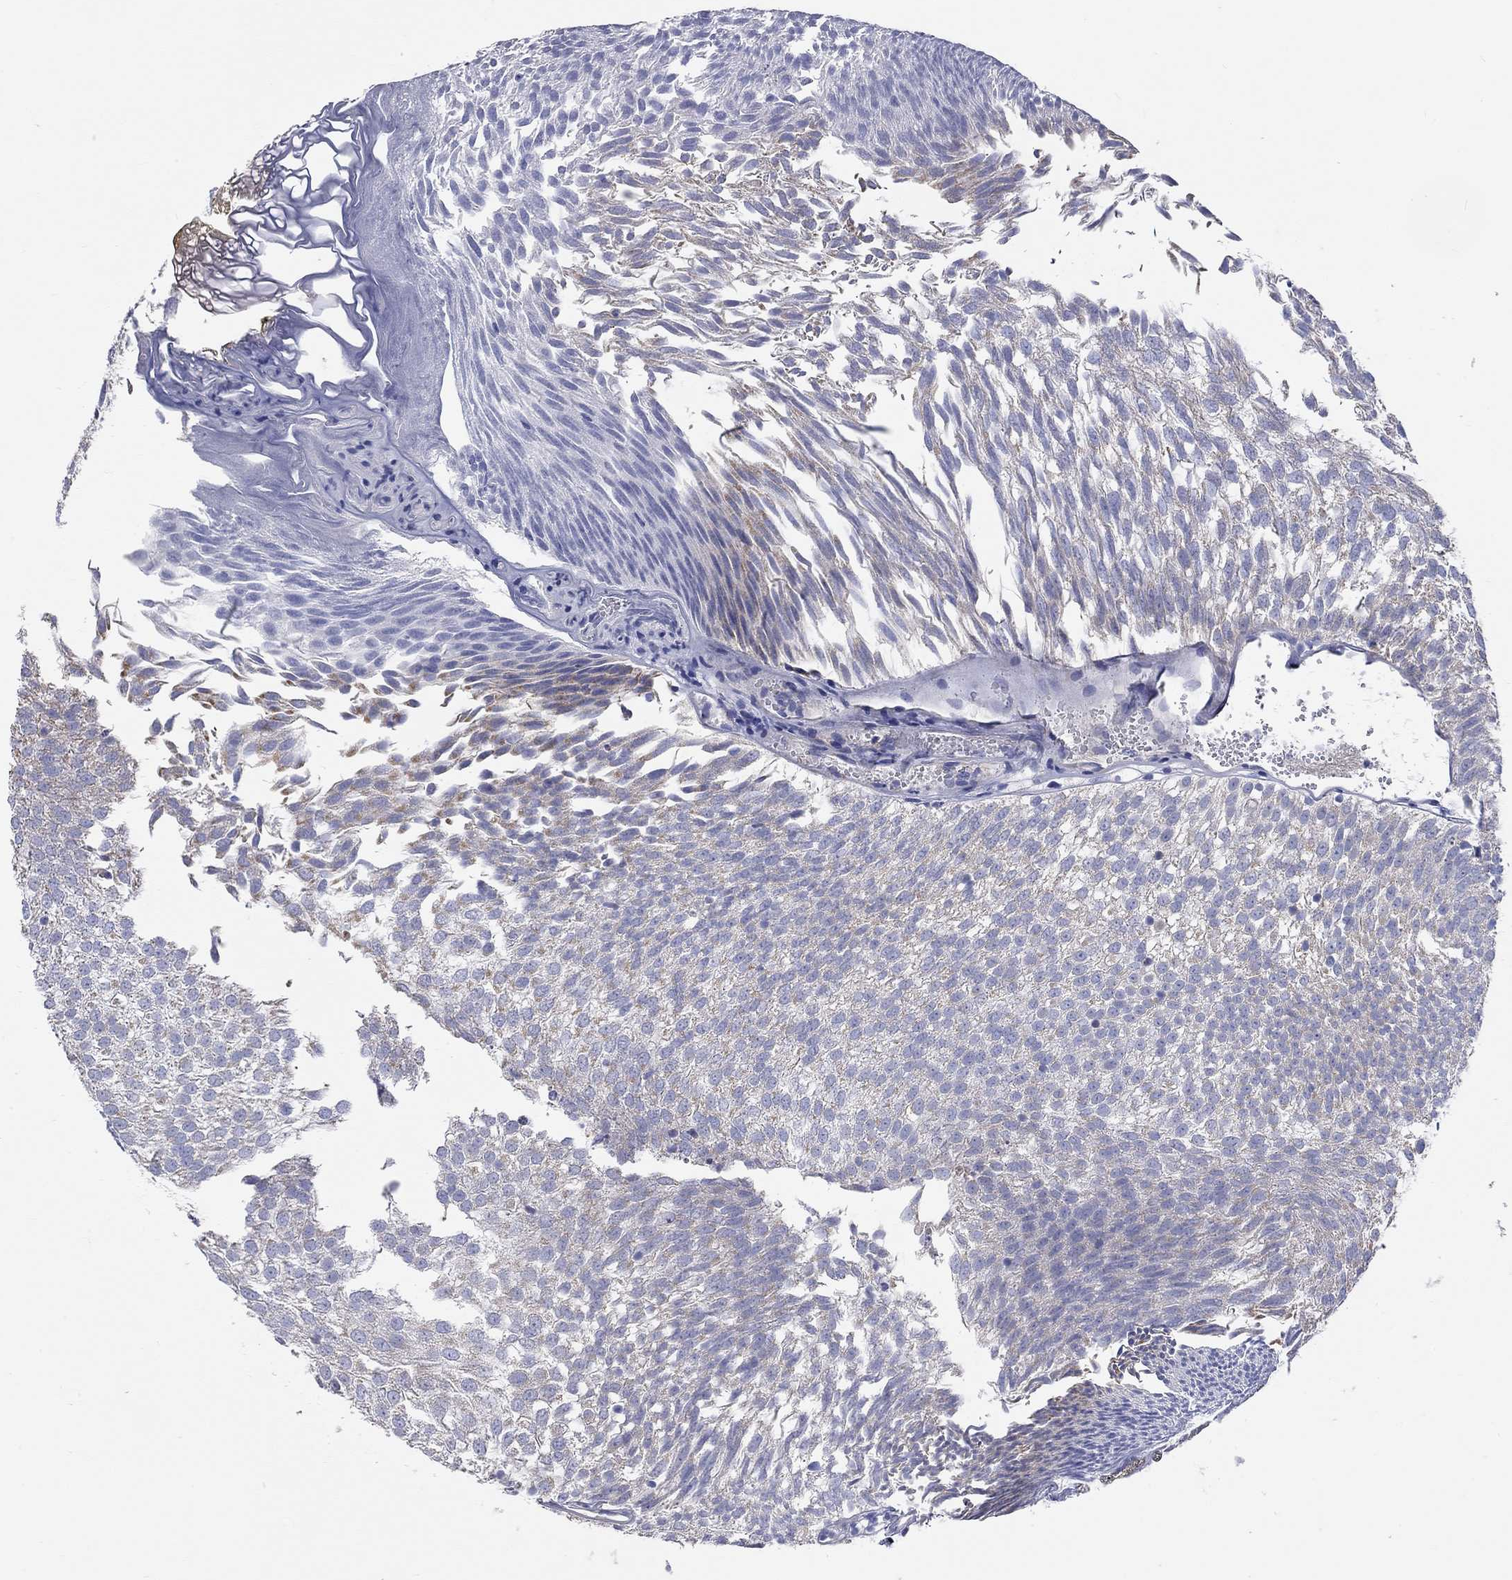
{"staining": {"intensity": "strong", "quantity": "<25%", "location": "cytoplasmic/membranous"}, "tissue": "urothelial cancer", "cell_type": "Tumor cells", "image_type": "cancer", "snomed": [{"axis": "morphology", "description": "Urothelial carcinoma, Low grade"}, {"axis": "topography", "description": "Urinary bladder"}], "caption": "Immunohistochemistry (DAB) staining of human urothelial cancer displays strong cytoplasmic/membranous protein positivity in about <25% of tumor cells.", "gene": "RCAN1", "patient": {"sex": "male", "age": 52}}